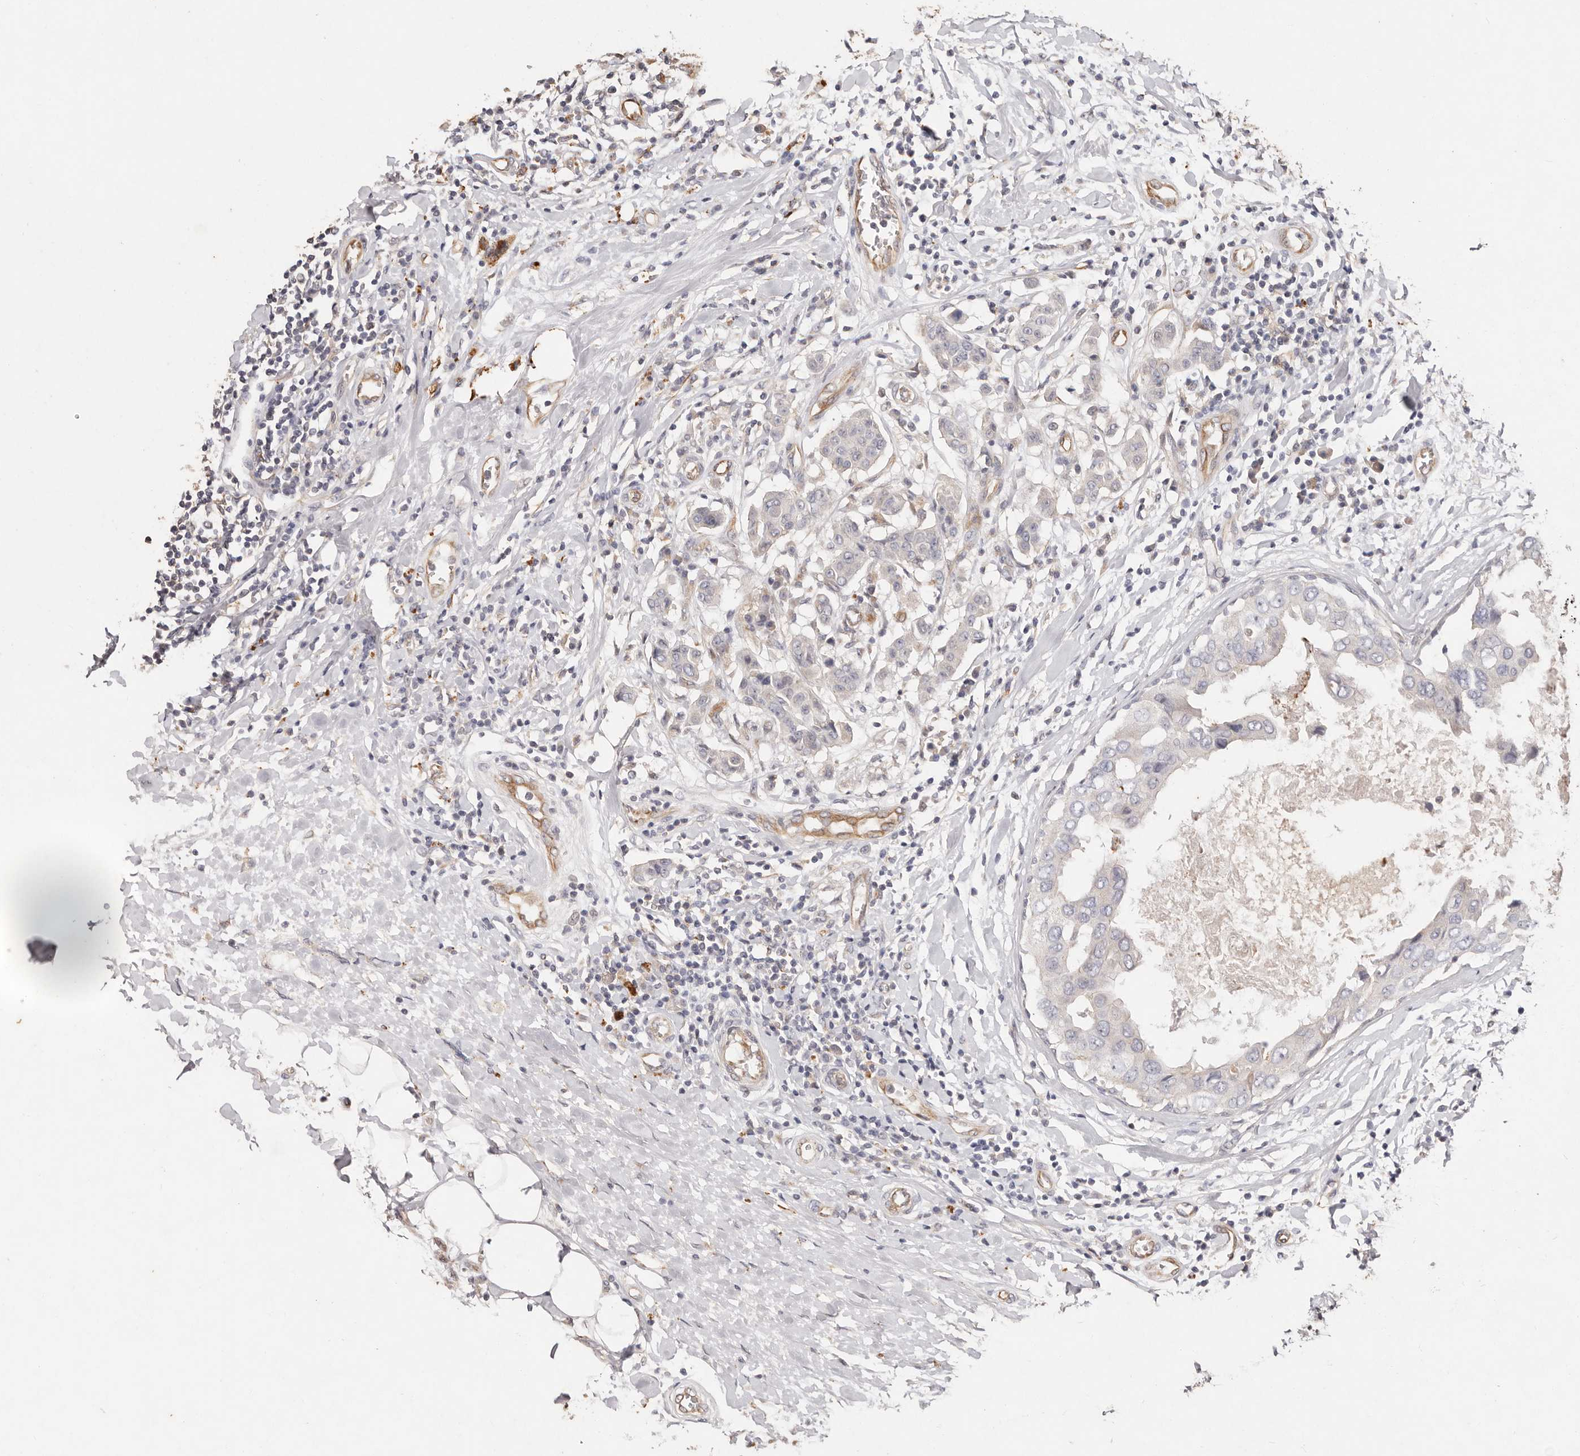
{"staining": {"intensity": "negative", "quantity": "none", "location": "none"}, "tissue": "breast cancer", "cell_type": "Tumor cells", "image_type": "cancer", "snomed": [{"axis": "morphology", "description": "Duct carcinoma"}, {"axis": "topography", "description": "Breast"}], "caption": "Breast cancer (intraductal carcinoma) stained for a protein using IHC displays no staining tumor cells.", "gene": "THBS3", "patient": {"sex": "female", "age": 27}}